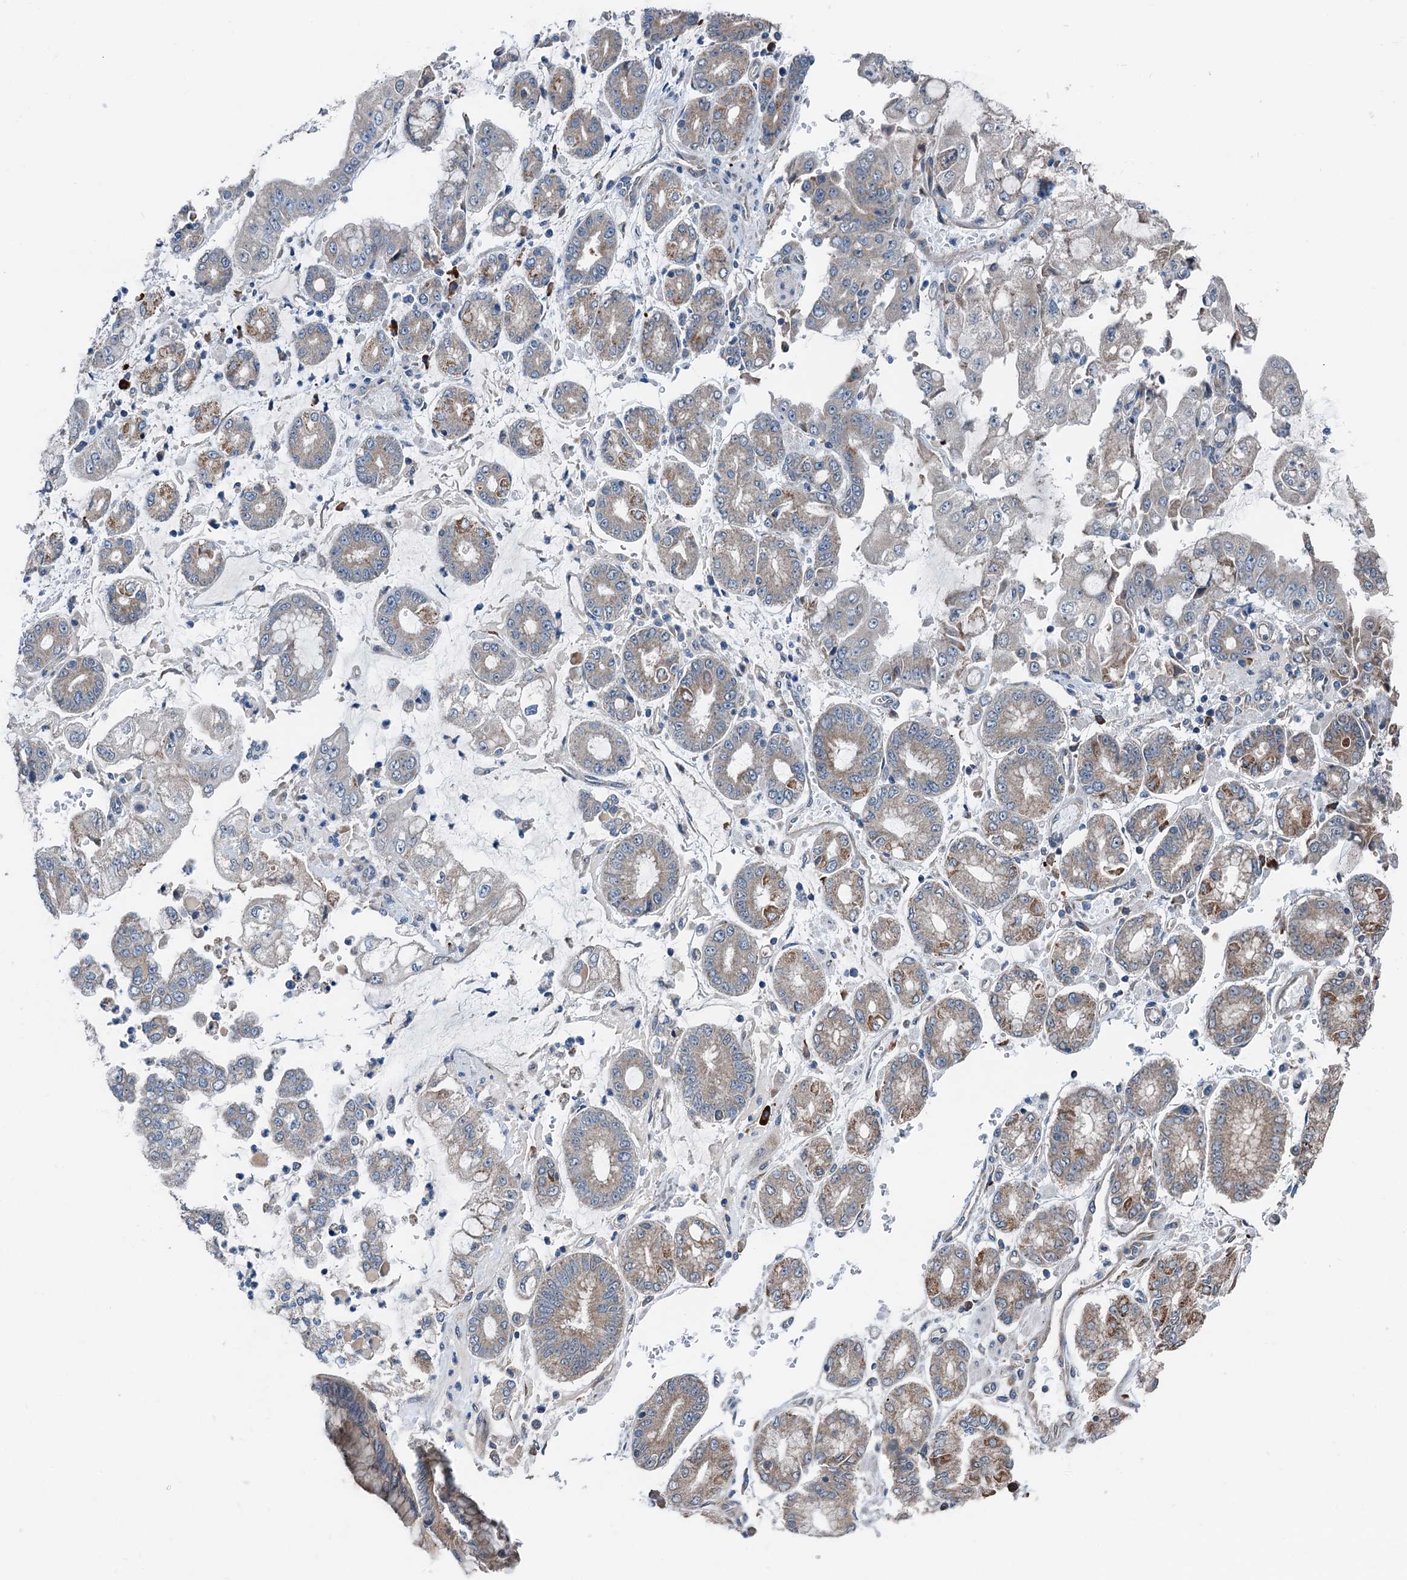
{"staining": {"intensity": "weak", "quantity": "<25%", "location": "cytoplasmic/membranous"}, "tissue": "stomach cancer", "cell_type": "Tumor cells", "image_type": "cancer", "snomed": [{"axis": "morphology", "description": "Adenocarcinoma, NOS"}, {"axis": "topography", "description": "Stomach"}], "caption": "This histopathology image is of stomach adenocarcinoma stained with immunohistochemistry (IHC) to label a protein in brown with the nuclei are counter-stained blue. There is no expression in tumor cells.", "gene": "ELAC1", "patient": {"sex": "male", "age": 76}}